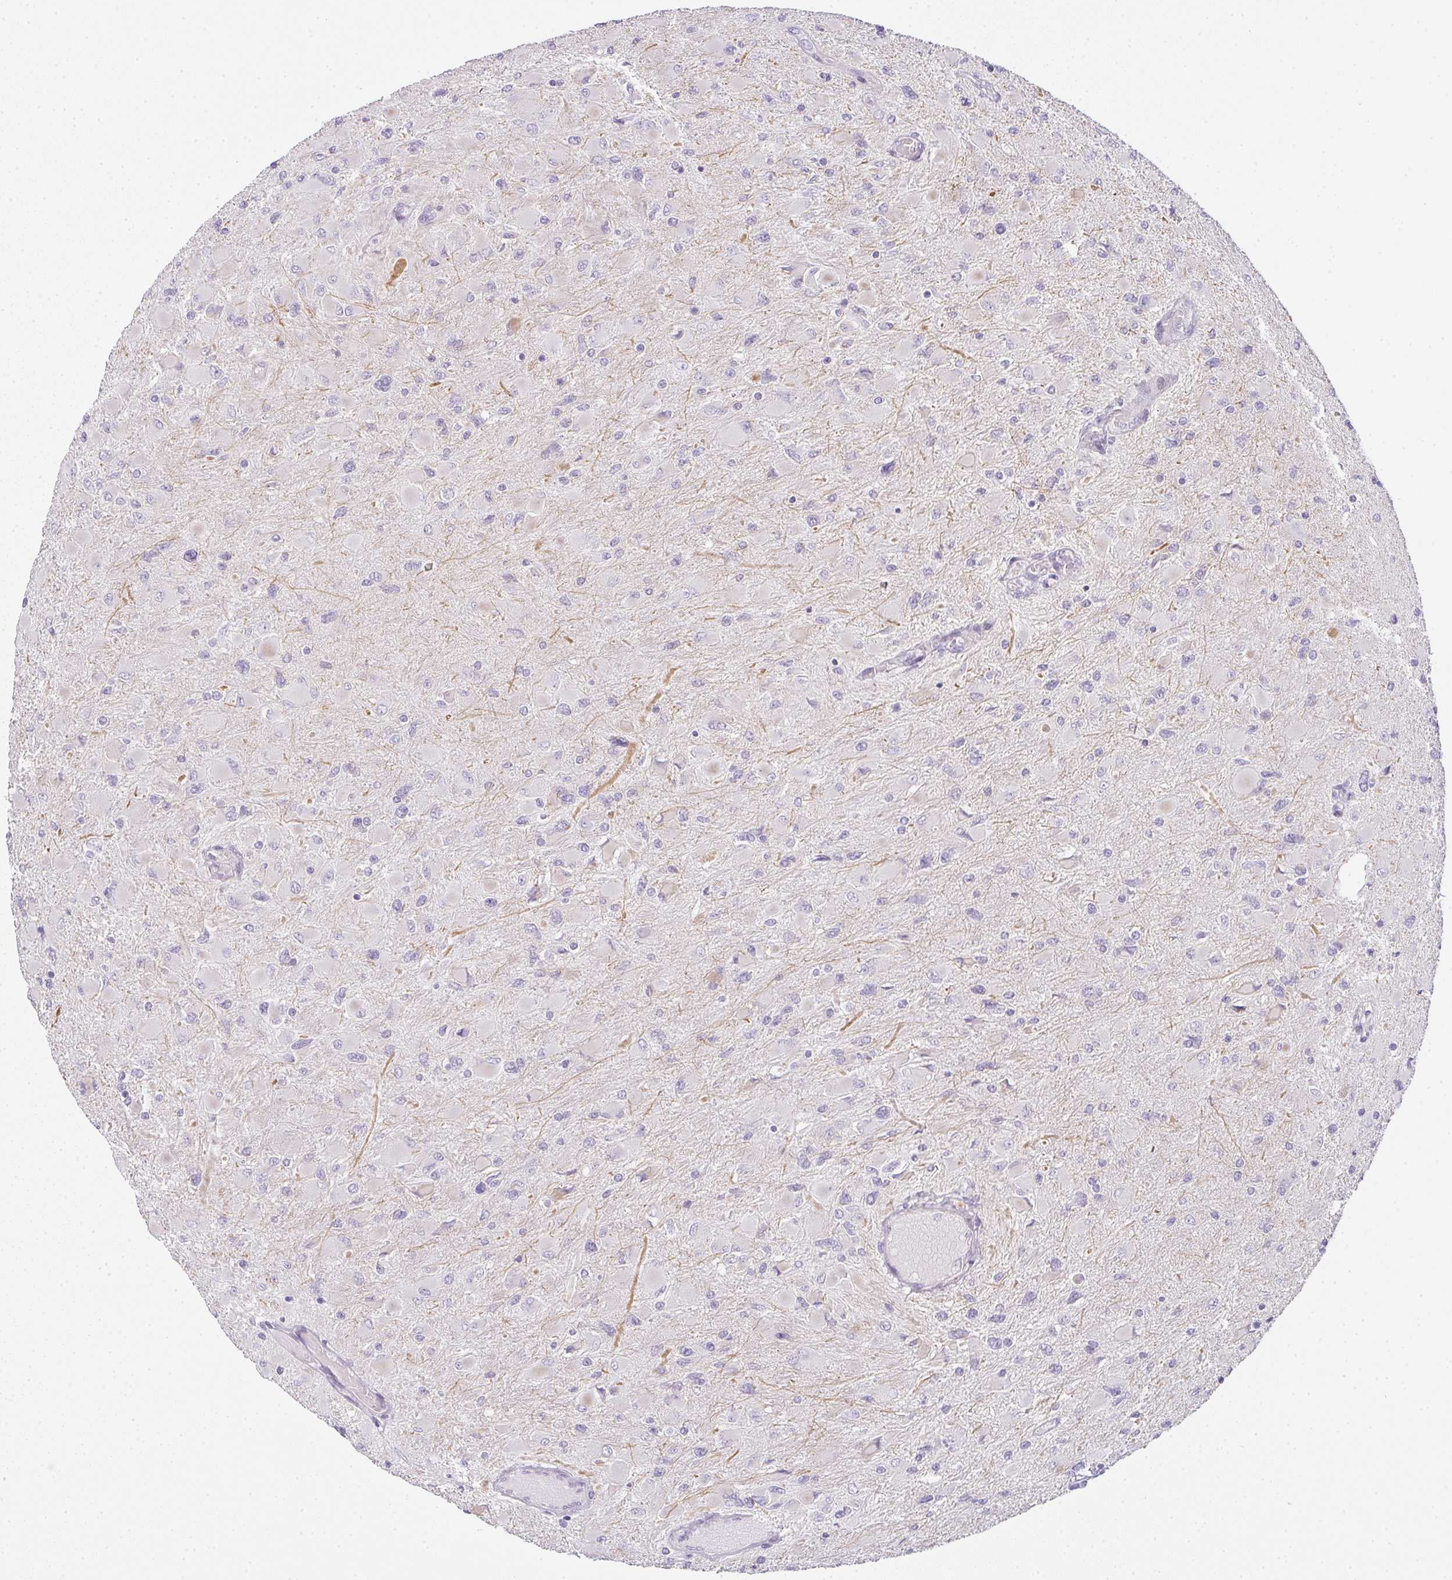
{"staining": {"intensity": "negative", "quantity": "none", "location": "none"}, "tissue": "glioma", "cell_type": "Tumor cells", "image_type": "cancer", "snomed": [{"axis": "morphology", "description": "Glioma, malignant, High grade"}, {"axis": "topography", "description": "Cerebral cortex"}], "caption": "Immunohistochemistry (IHC) micrograph of neoplastic tissue: malignant high-grade glioma stained with DAB (3,3'-diaminobenzidine) demonstrates no significant protein staining in tumor cells. (Stains: DAB immunohistochemistry with hematoxylin counter stain, Microscopy: brightfield microscopy at high magnification).", "gene": "SIRPB2", "patient": {"sex": "female", "age": 36}}